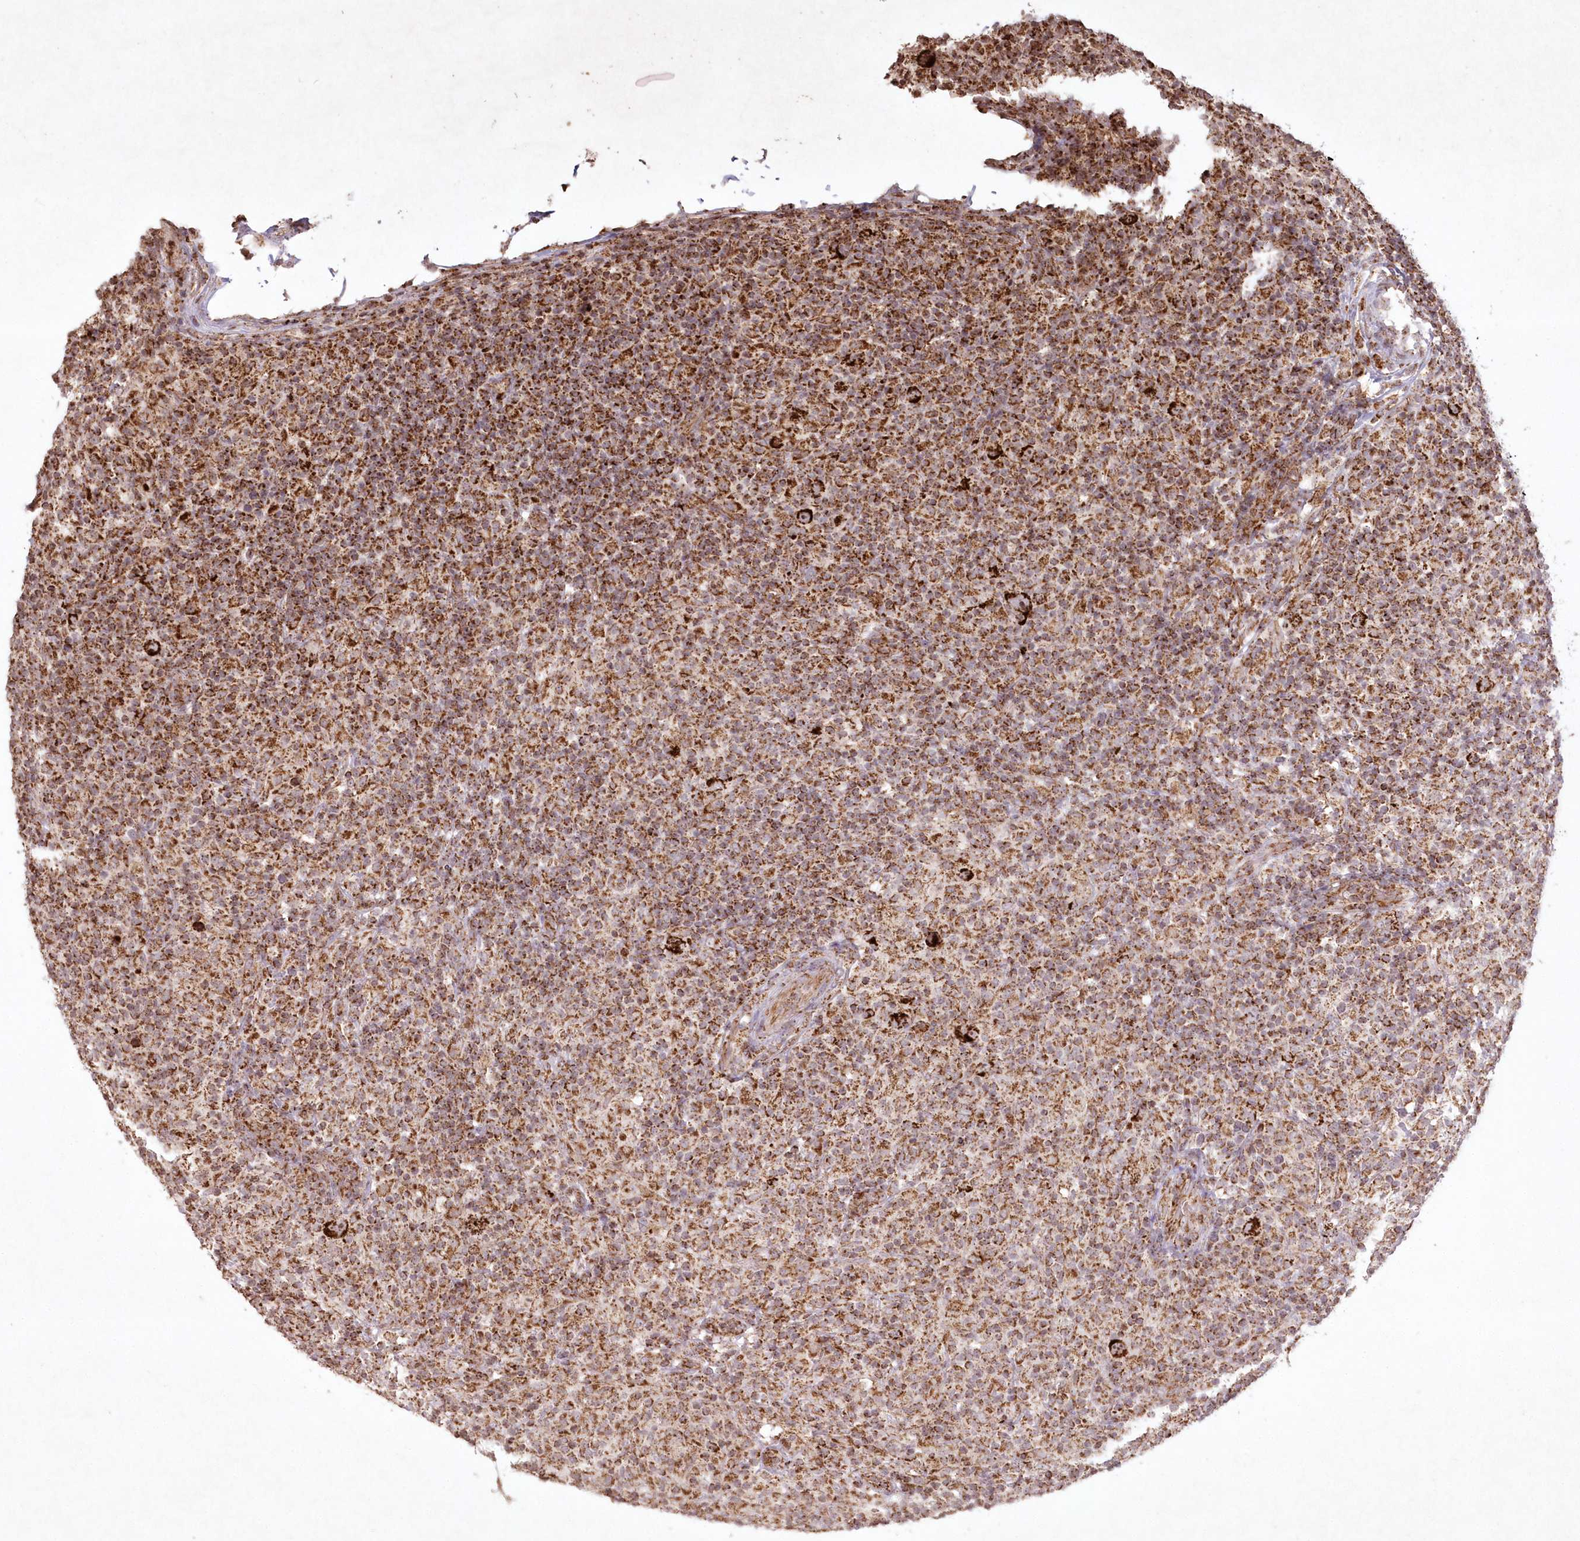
{"staining": {"intensity": "strong", "quantity": ">75%", "location": "cytoplasmic/membranous"}, "tissue": "lymphoma", "cell_type": "Tumor cells", "image_type": "cancer", "snomed": [{"axis": "morphology", "description": "Hodgkin's disease, NOS"}, {"axis": "topography", "description": "Lymph node"}], "caption": "A brown stain shows strong cytoplasmic/membranous expression of a protein in human lymphoma tumor cells.", "gene": "LRPPRC", "patient": {"sex": "male", "age": 70}}